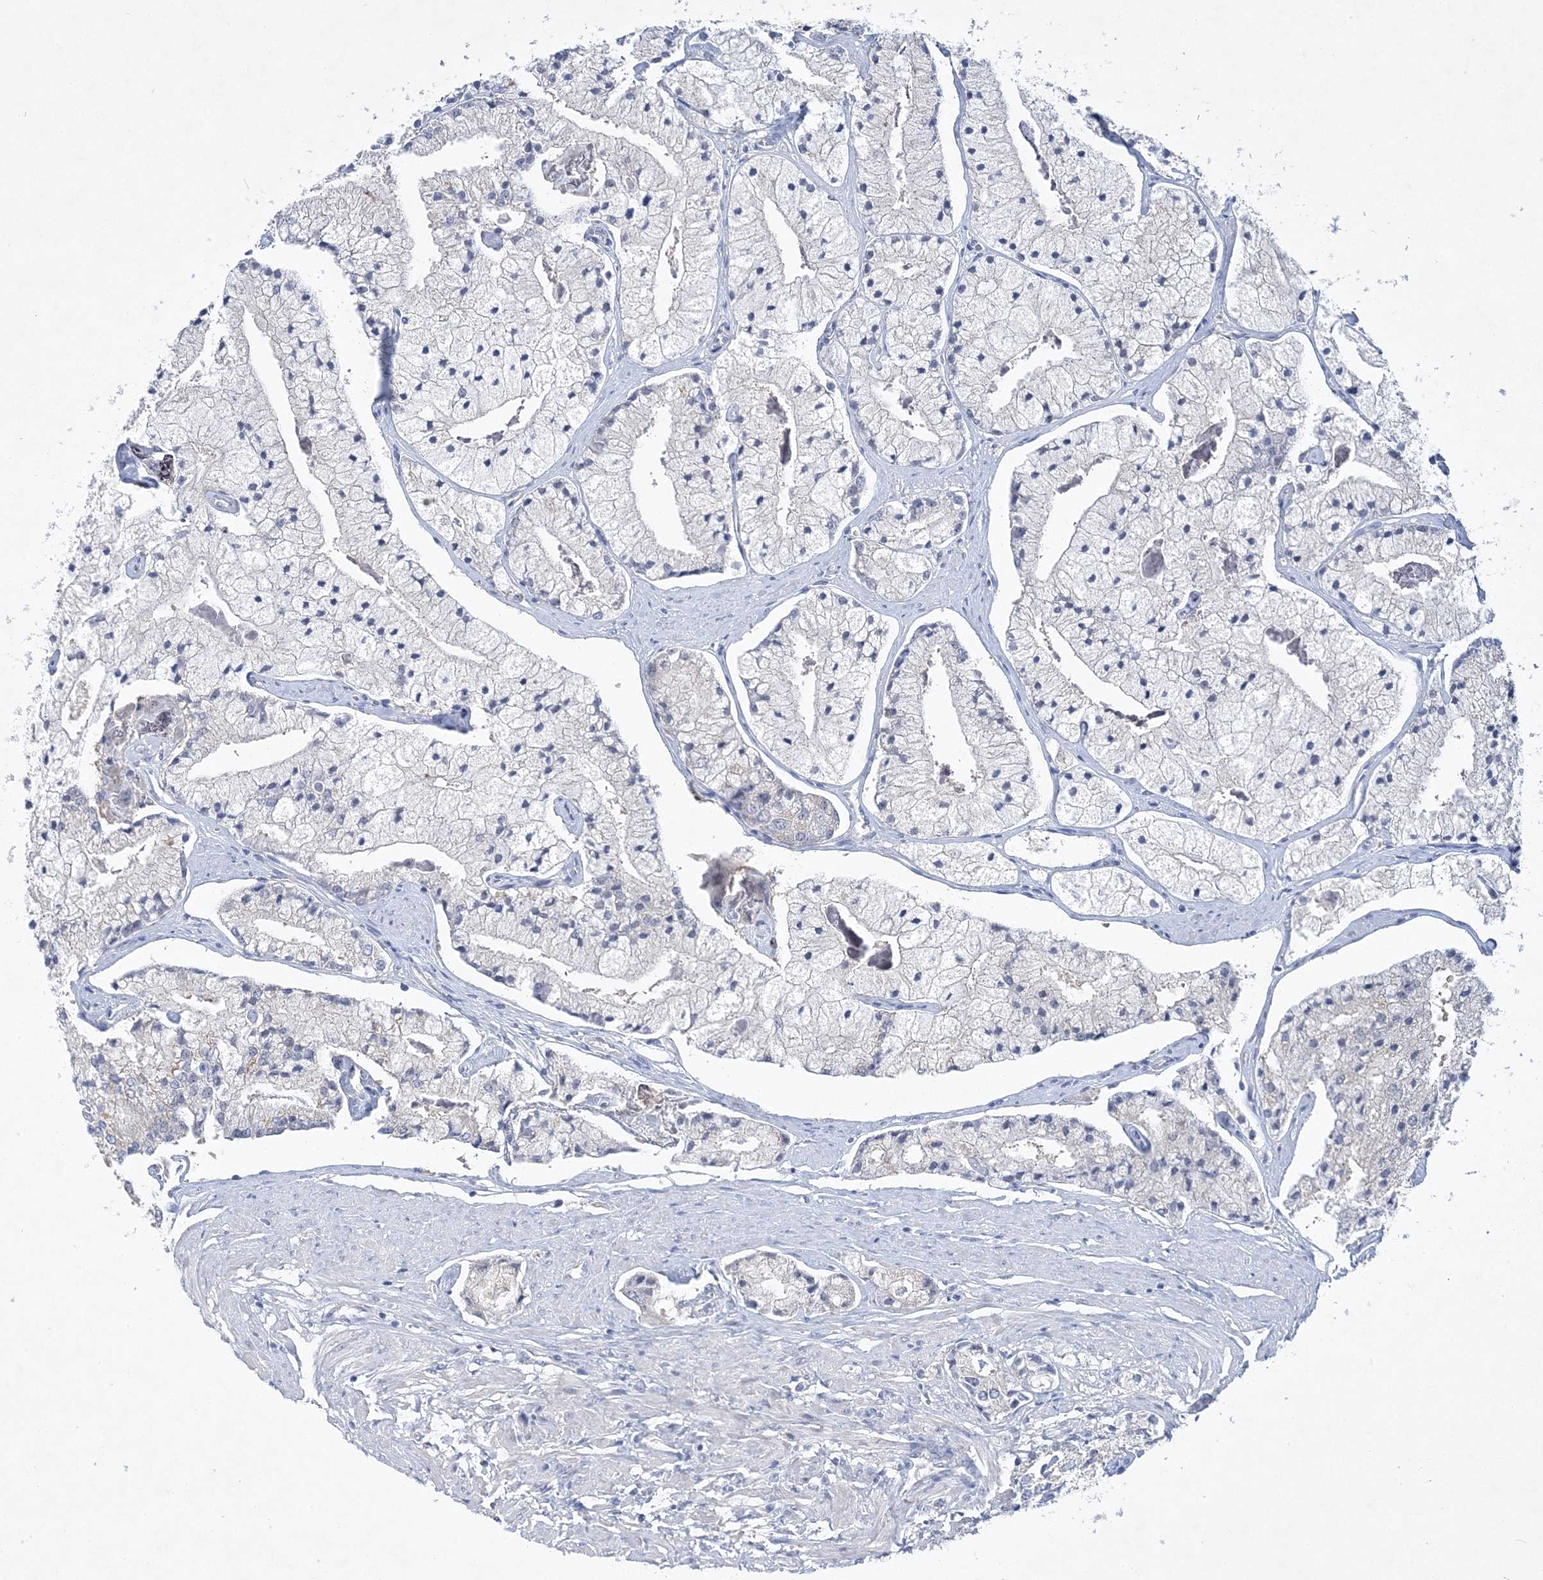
{"staining": {"intensity": "negative", "quantity": "none", "location": "none"}, "tissue": "prostate cancer", "cell_type": "Tumor cells", "image_type": "cancer", "snomed": [{"axis": "morphology", "description": "Adenocarcinoma, High grade"}, {"axis": "topography", "description": "Prostate"}], "caption": "Adenocarcinoma (high-grade) (prostate) was stained to show a protein in brown. There is no significant expression in tumor cells. (Brightfield microscopy of DAB immunohistochemistry at high magnification).", "gene": "ANKRD35", "patient": {"sex": "male", "age": 50}}